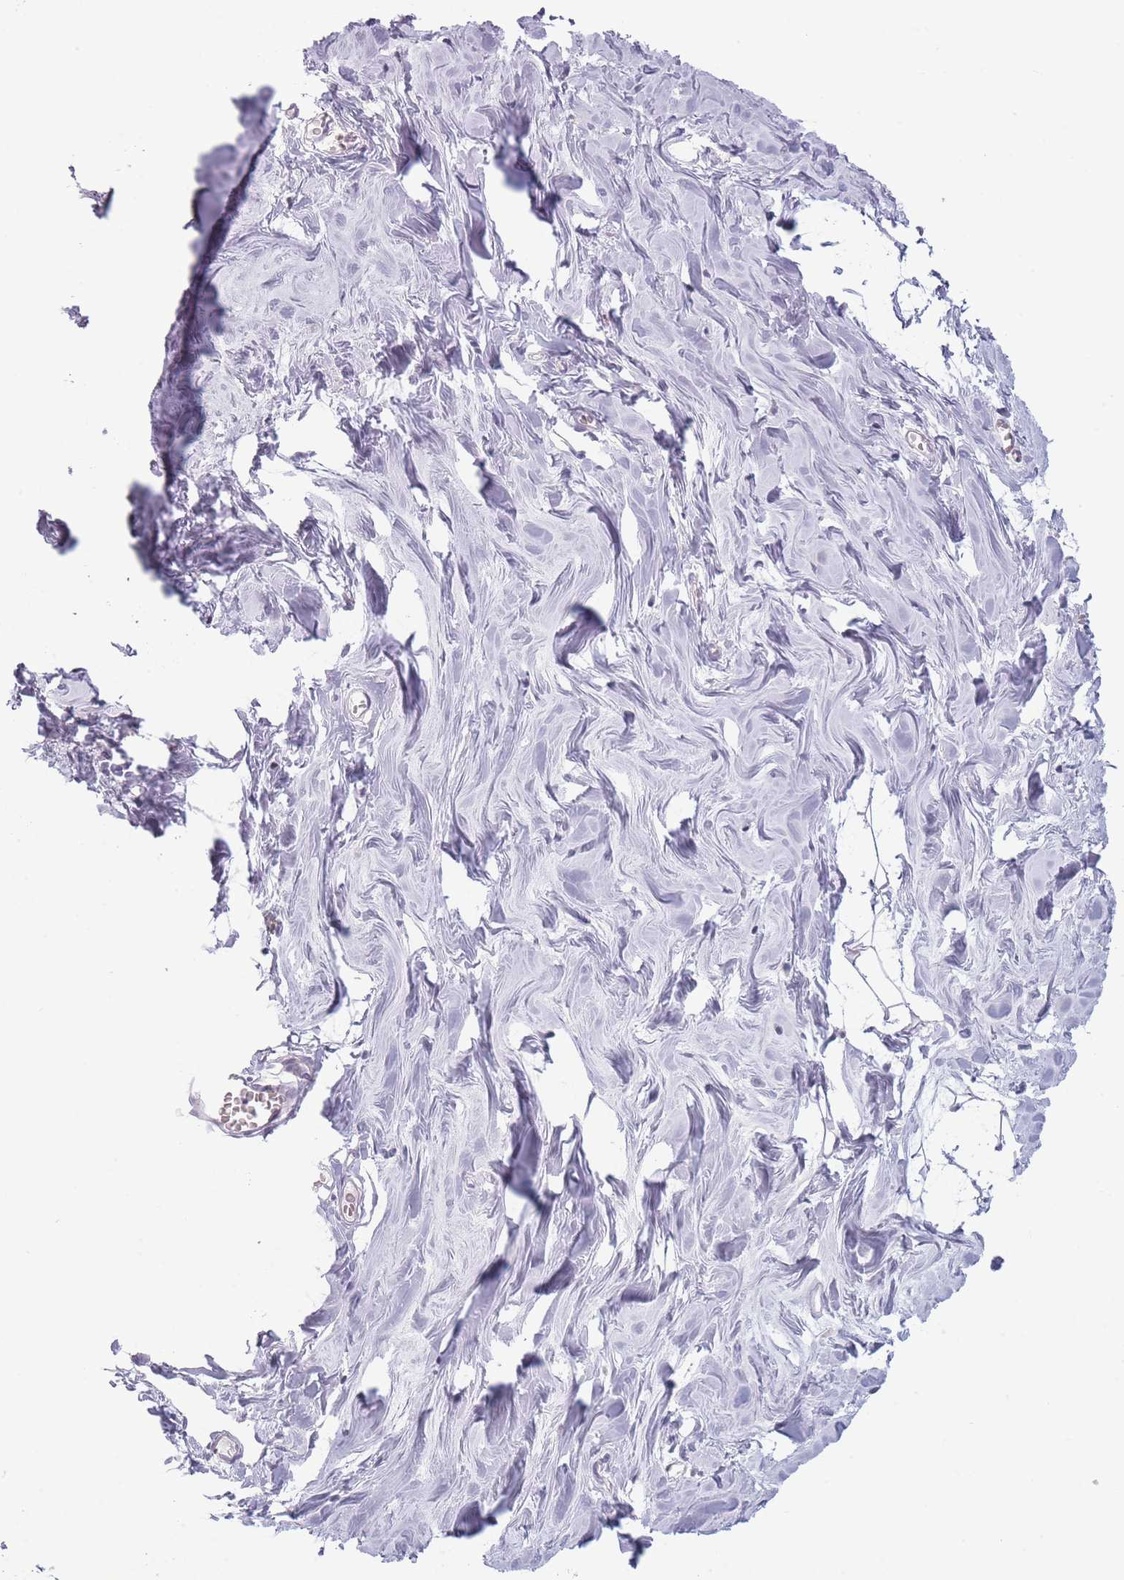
{"staining": {"intensity": "negative", "quantity": "none", "location": "none"}, "tissue": "breast", "cell_type": "Adipocytes", "image_type": "normal", "snomed": [{"axis": "morphology", "description": "Normal tissue, NOS"}, {"axis": "topography", "description": "Breast"}], "caption": "Histopathology image shows no protein staining in adipocytes of benign breast. The staining is performed using DAB brown chromogen with nuclei counter-stained in using hematoxylin.", "gene": "GGT1", "patient": {"sex": "female", "age": 27}}